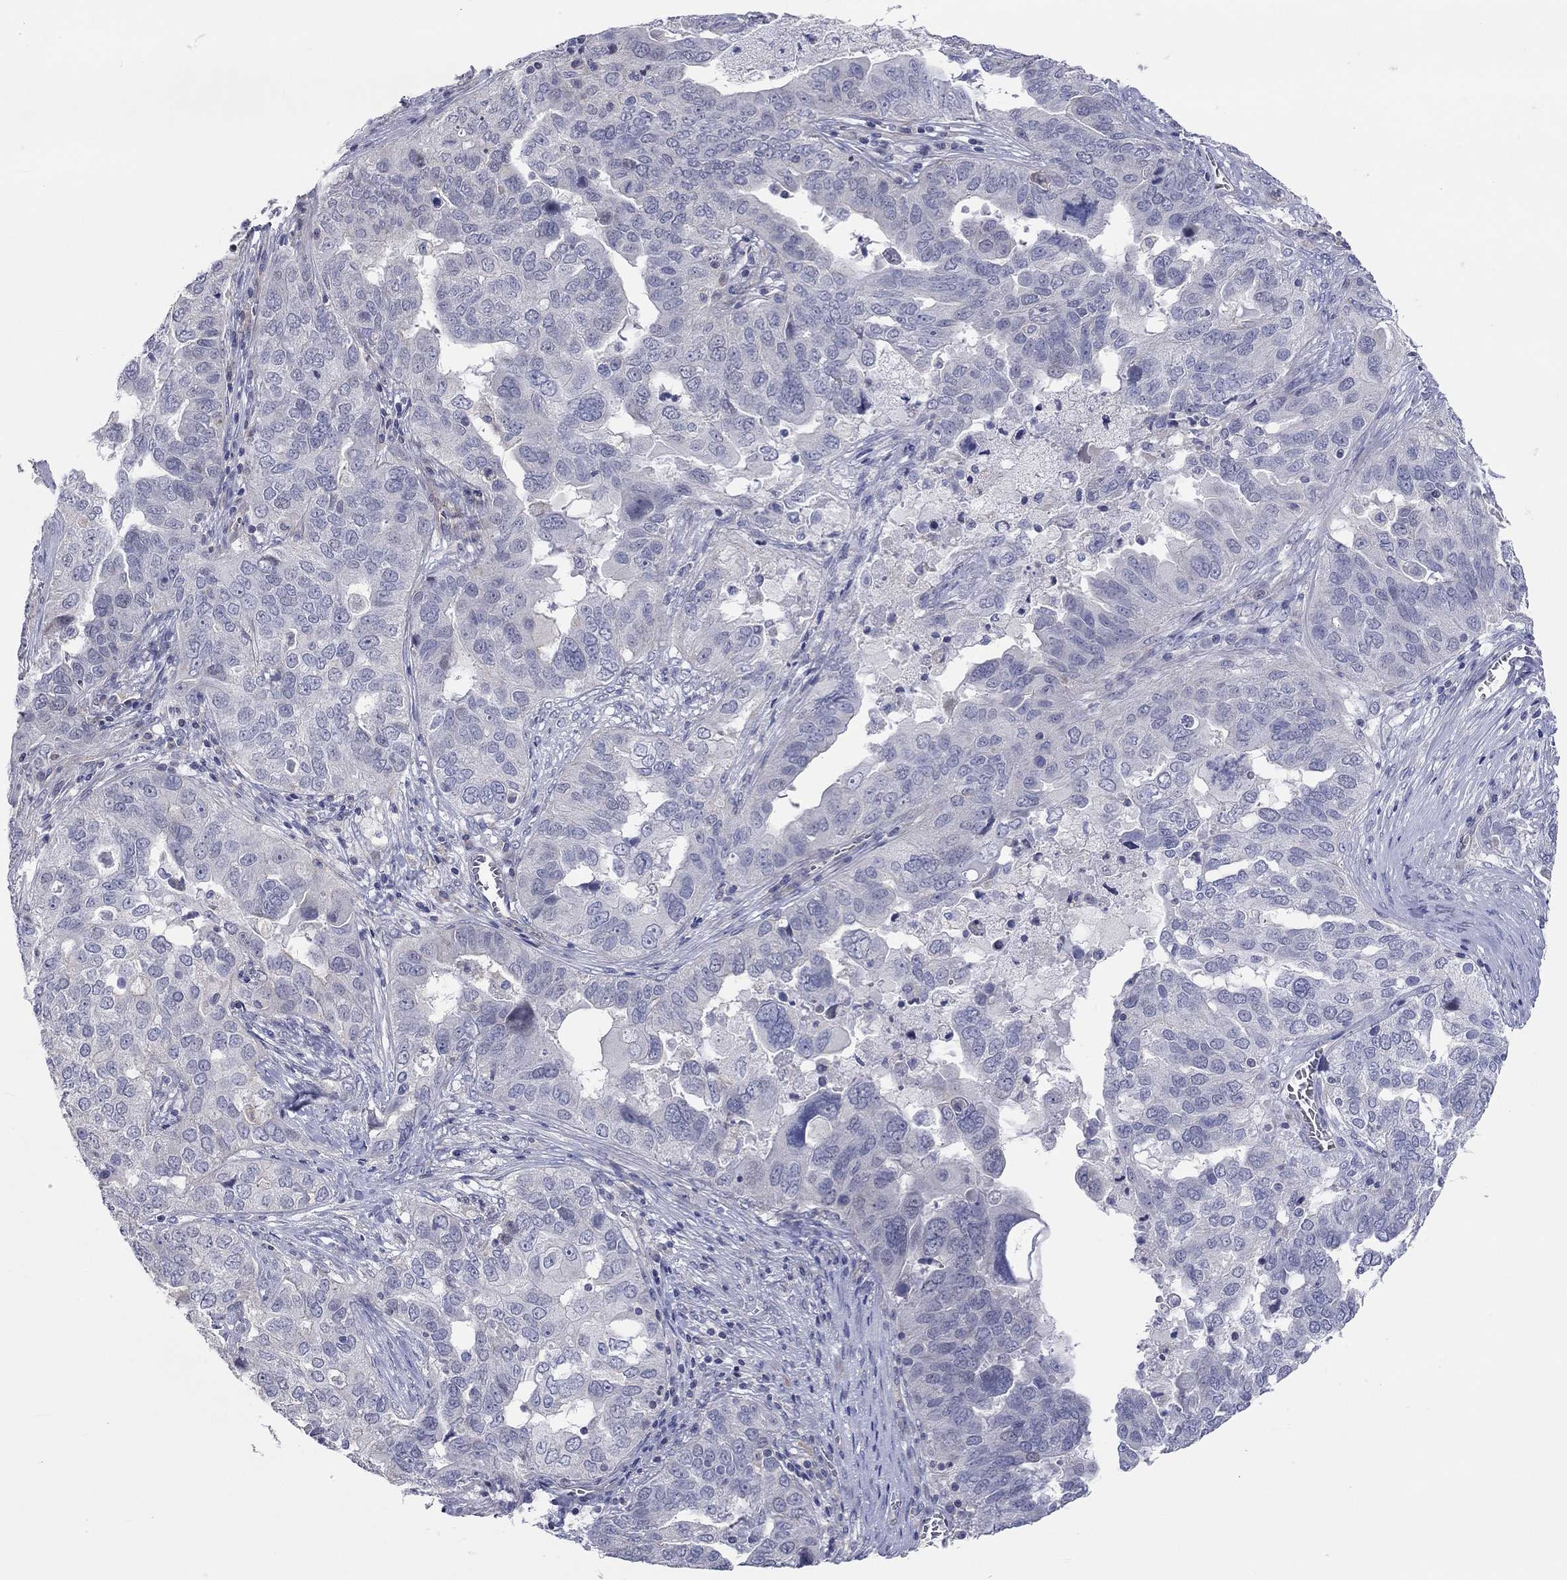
{"staining": {"intensity": "negative", "quantity": "none", "location": "none"}, "tissue": "ovarian cancer", "cell_type": "Tumor cells", "image_type": "cancer", "snomed": [{"axis": "morphology", "description": "Carcinoma, endometroid"}, {"axis": "topography", "description": "Soft tissue"}, {"axis": "topography", "description": "Ovary"}], "caption": "DAB (3,3'-diaminobenzidine) immunohistochemical staining of ovarian cancer shows no significant expression in tumor cells. The staining is performed using DAB brown chromogen with nuclei counter-stained in using hematoxylin.", "gene": "PCDHGA10", "patient": {"sex": "female", "age": 52}}